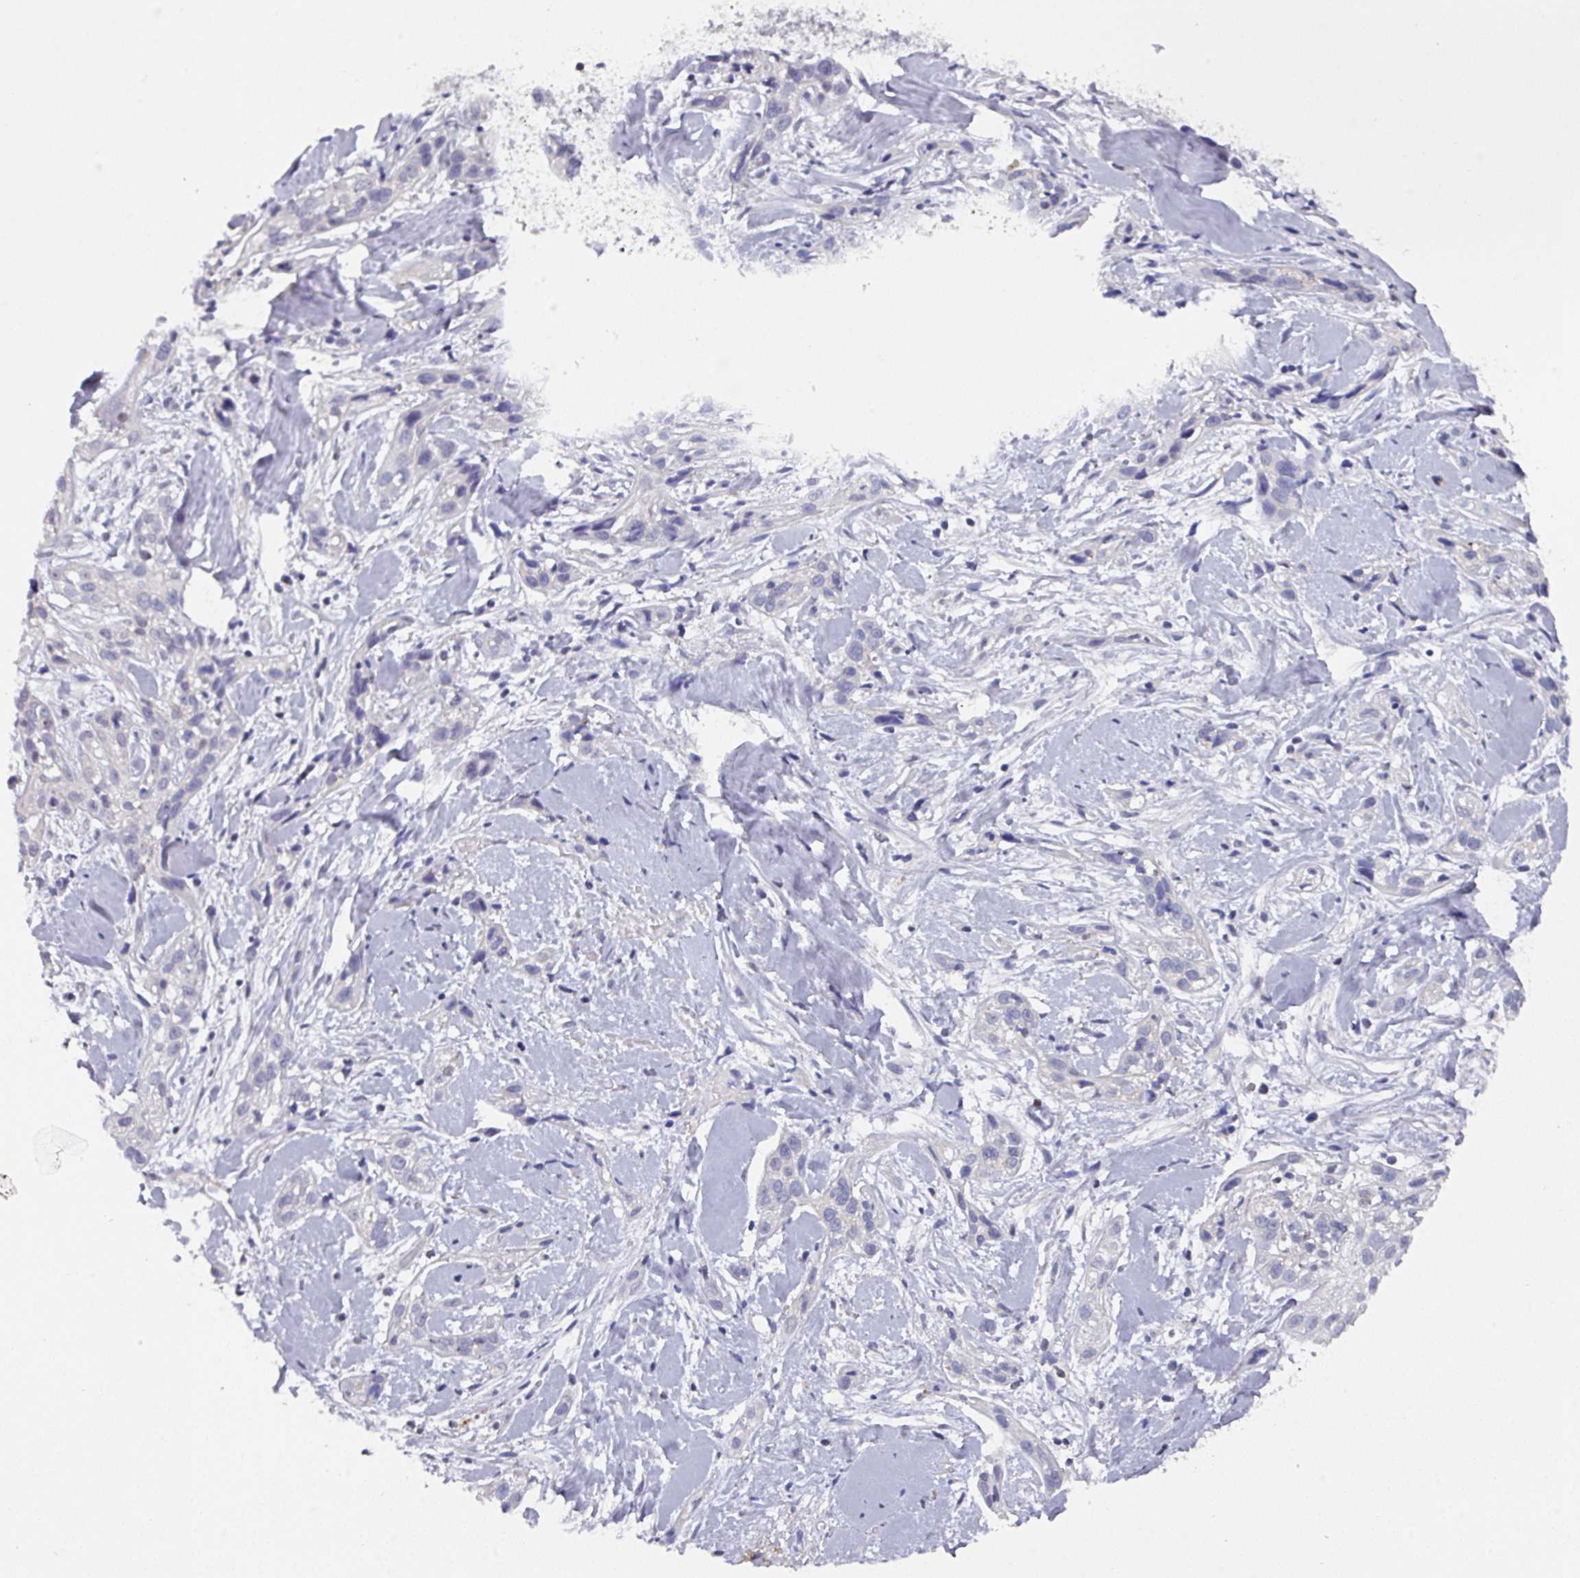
{"staining": {"intensity": "negative", "quantity": "none", "location": "none"}, "tissue": "skin cancer", "cell_type": "Tumor cells", "image_type": "cancer", "snomed": [{"axis": "morphology", "description": "Squamous cell carcinoma, NOS"}, {"axis": "topography", "description": "Skin"}], "caption": "This is a image of immunohistochemistry staining of skin cancer, which shows no staining in tumor cells. (DAB (3,3'-diaminobenzidine) immunohistochemistry visualized using brightfield microscopy, high magnification).", "gene": "DCAF12L2", "patient": {"sex": "male", "age": 82}}